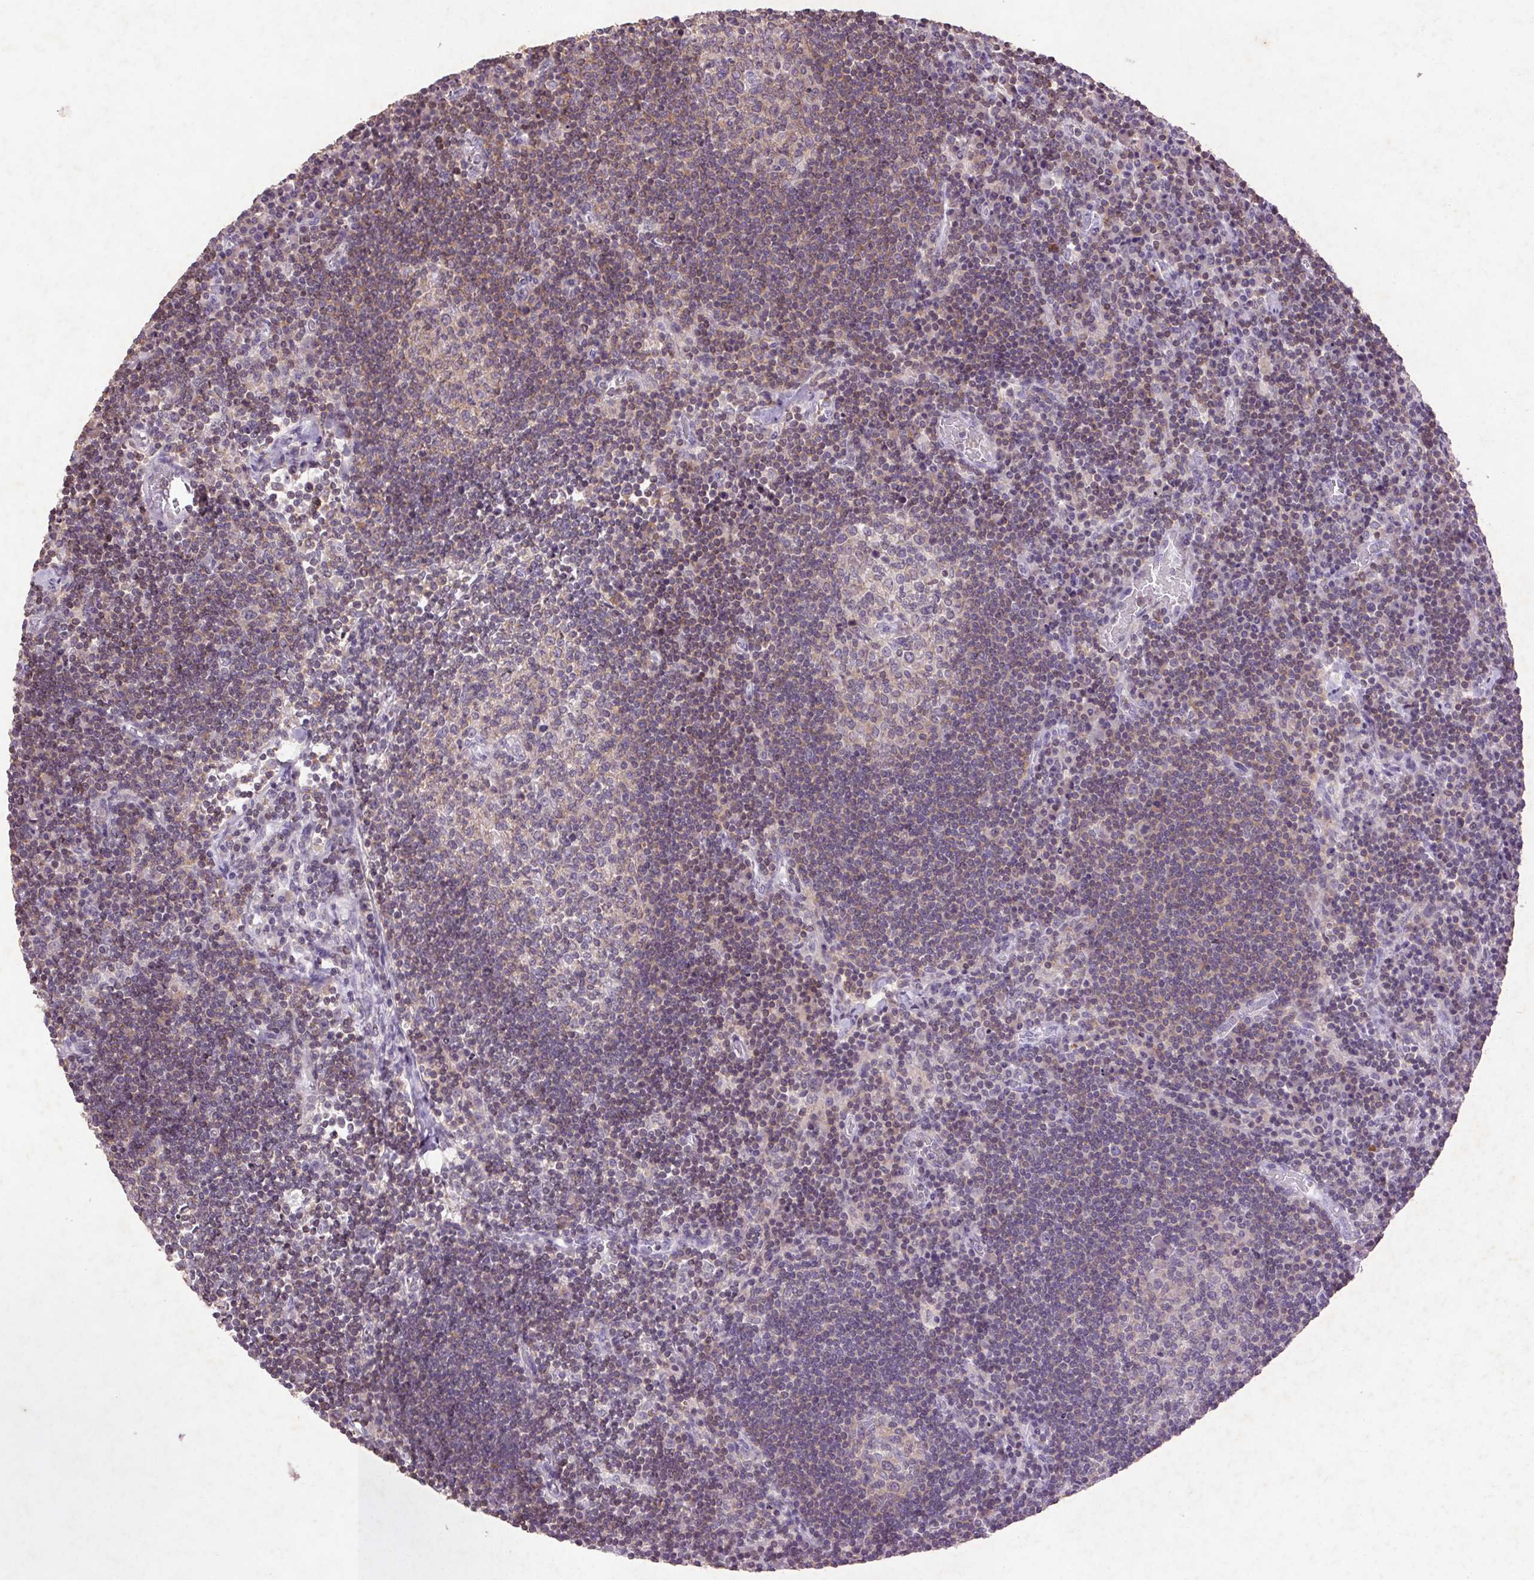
{"staining": {"intensity": "weak", "quantity": "<25%", "location": "cytoplasmic/membranous"}, "tissue": "lymph node", "cell_type": "Germinal center cells", "image_type": "normal", "snomed": [{"axis": "morphology", "description": "Normal tissue, NOS"}, {"axis": "topography", "description": "Lymph node"}], "caption": "Photomicrograph shows no protein staining in germinal center cells of normal lymph node. The staining was performed using DAB to visualize the protein expression in brown, while the nuclei were stained in blue with hematoxylin (Magnification: 20x).", "gene": "FNDC7", "patient": {"sex": "male", "age": 67}}